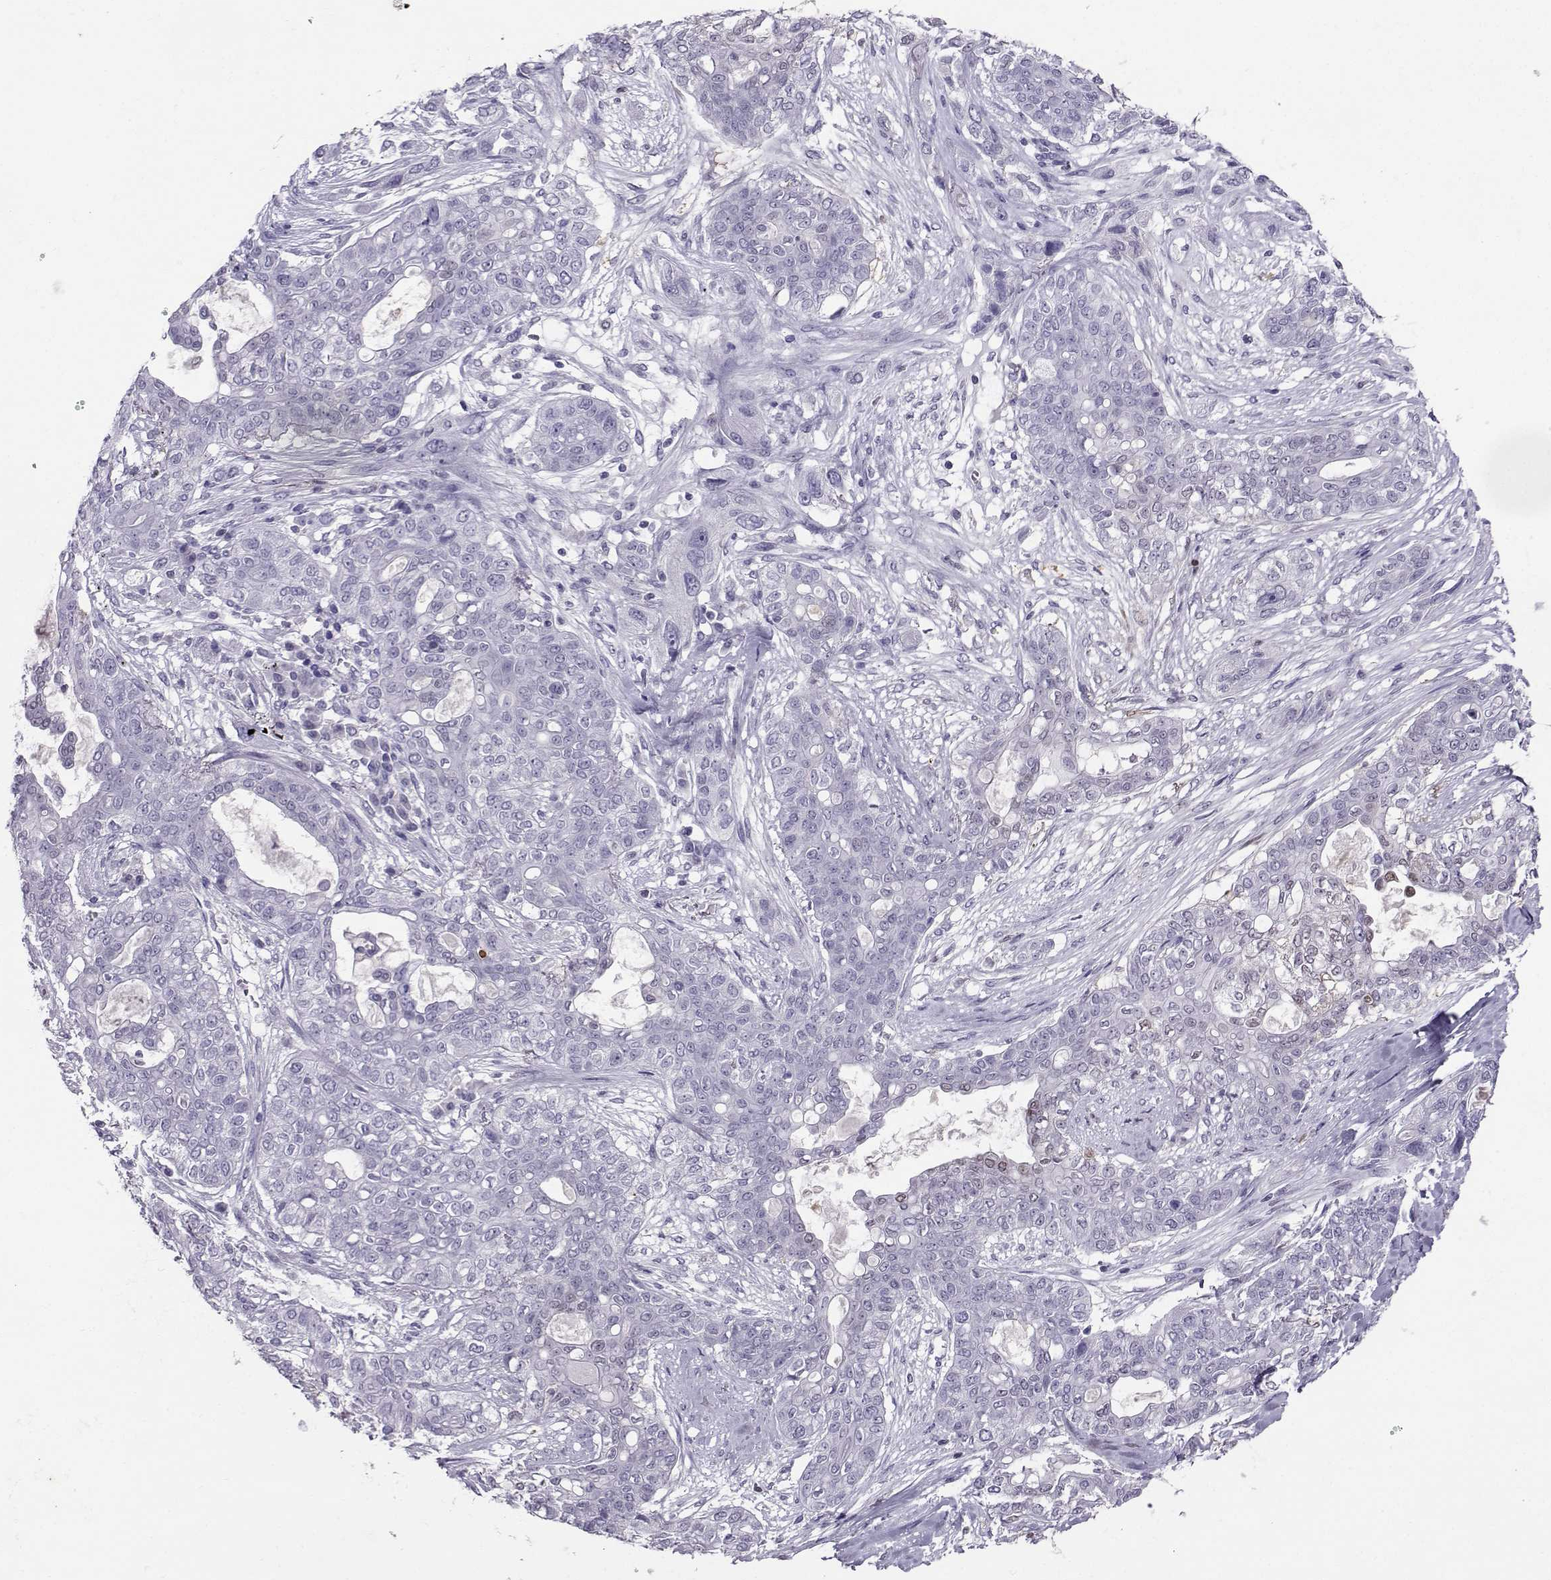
{"staining": {"intensity": "negative", "quantity": "none", "location": "none"}, "tissue": "lung cancer", "cell_type": "Tumor cells", "image_type": "cancer", "snomed": [{"axis": "morphology", "description": "Squamous cell carcinoma, NOS"}, {"axis": "topography", "description": "Lung"}], "caption": "Human lung cancer (squamous cell carcinoma) stained for a protein using immunohistochemistry shows no staining in tumor cells.", "gene": "PGK1", "patient": {"sex": "female", "age": 70}}